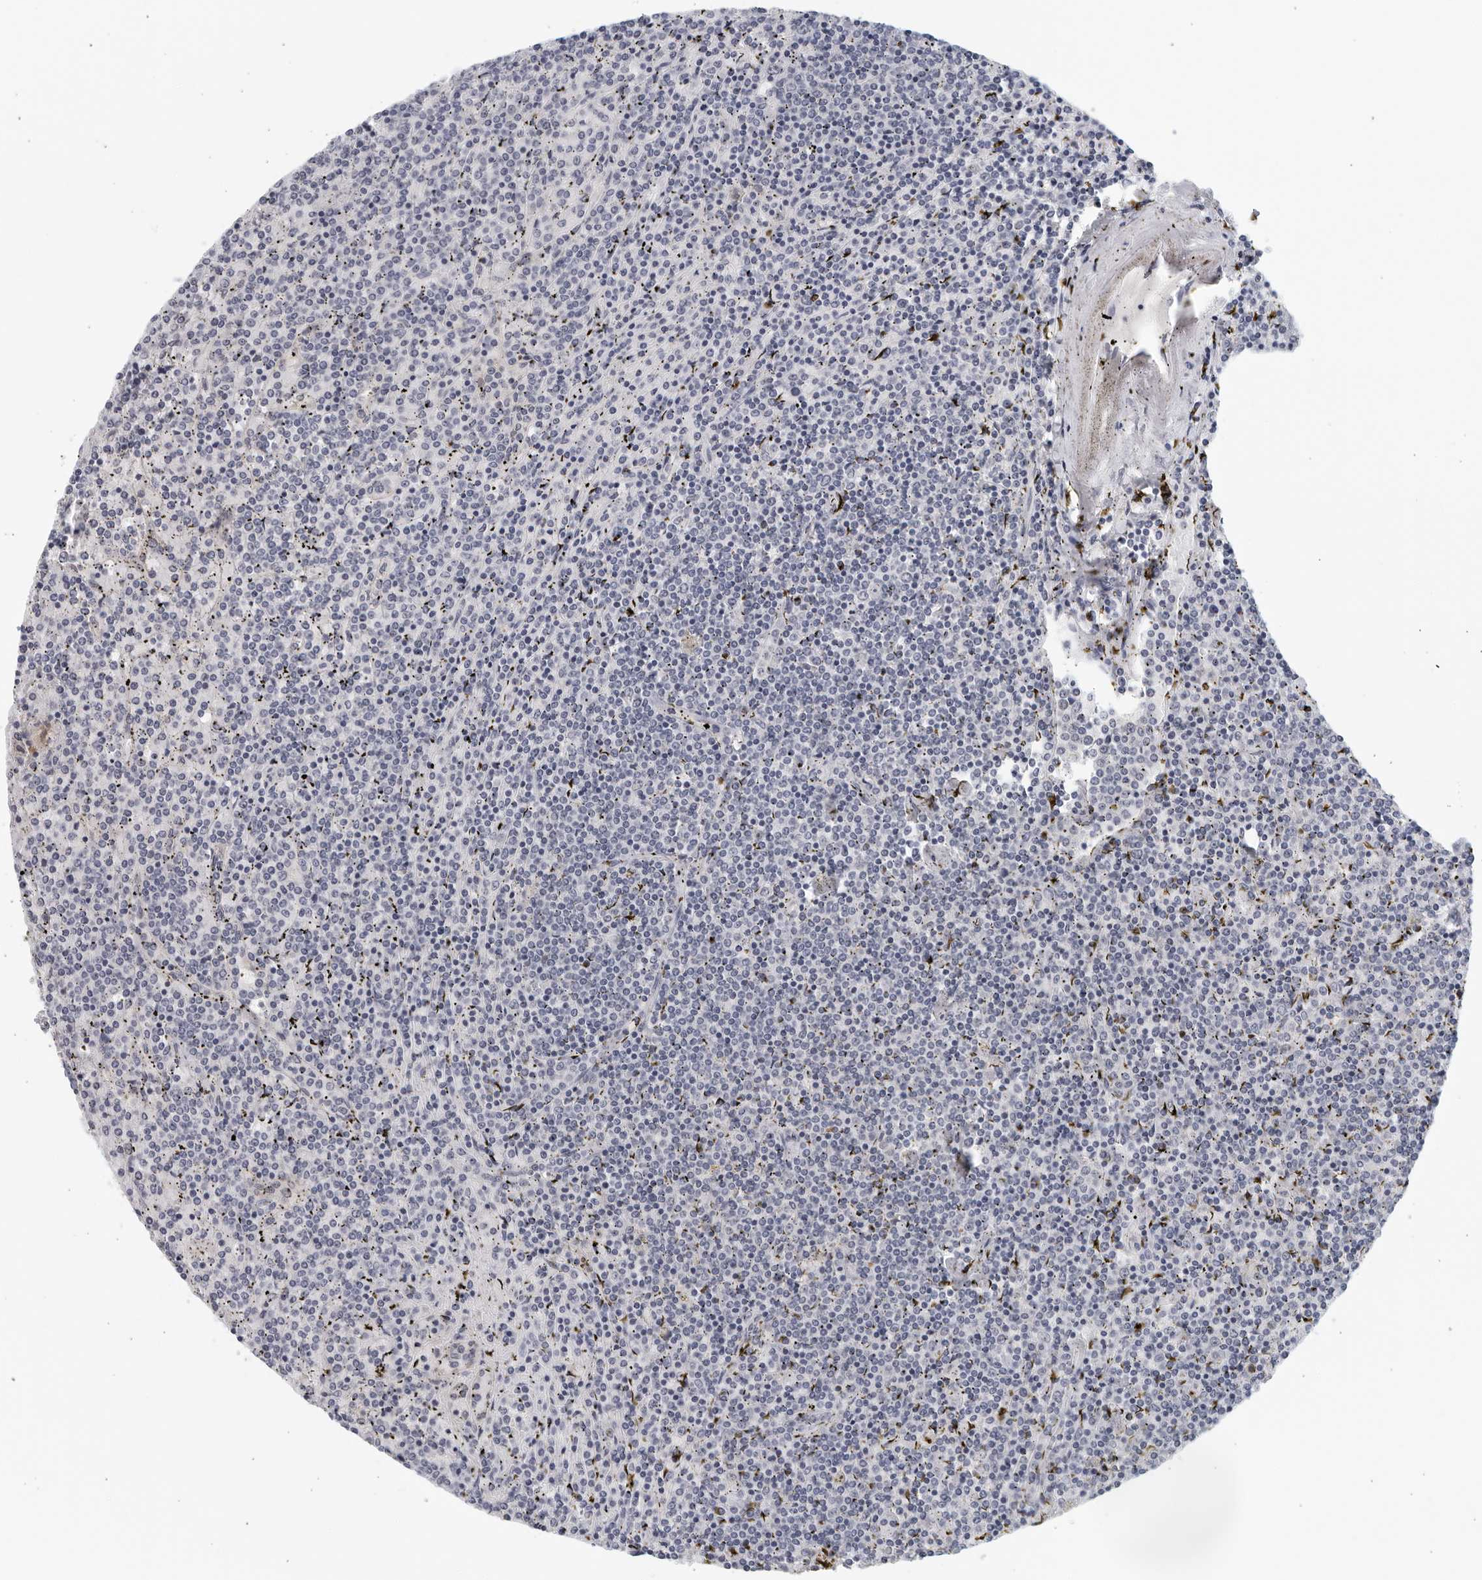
{"staining": {"intensity": "negative", "quantity": "none", "location": "none"}, "tissue": "lymphoma", "cell_type": "Tumor cells", "image_type": "cancer", "snomed": [{"axis": "morphology", "description": "Malignant lymphoma, non-Hodgkin's type, Low grade"}, {"axis": "topography", "description": "Spleen"}], "caption": "There is no significant expression in tumor cells of lymphoma.", "gene": "MATN1", "patient": {"sex": "female", "age": 19}}